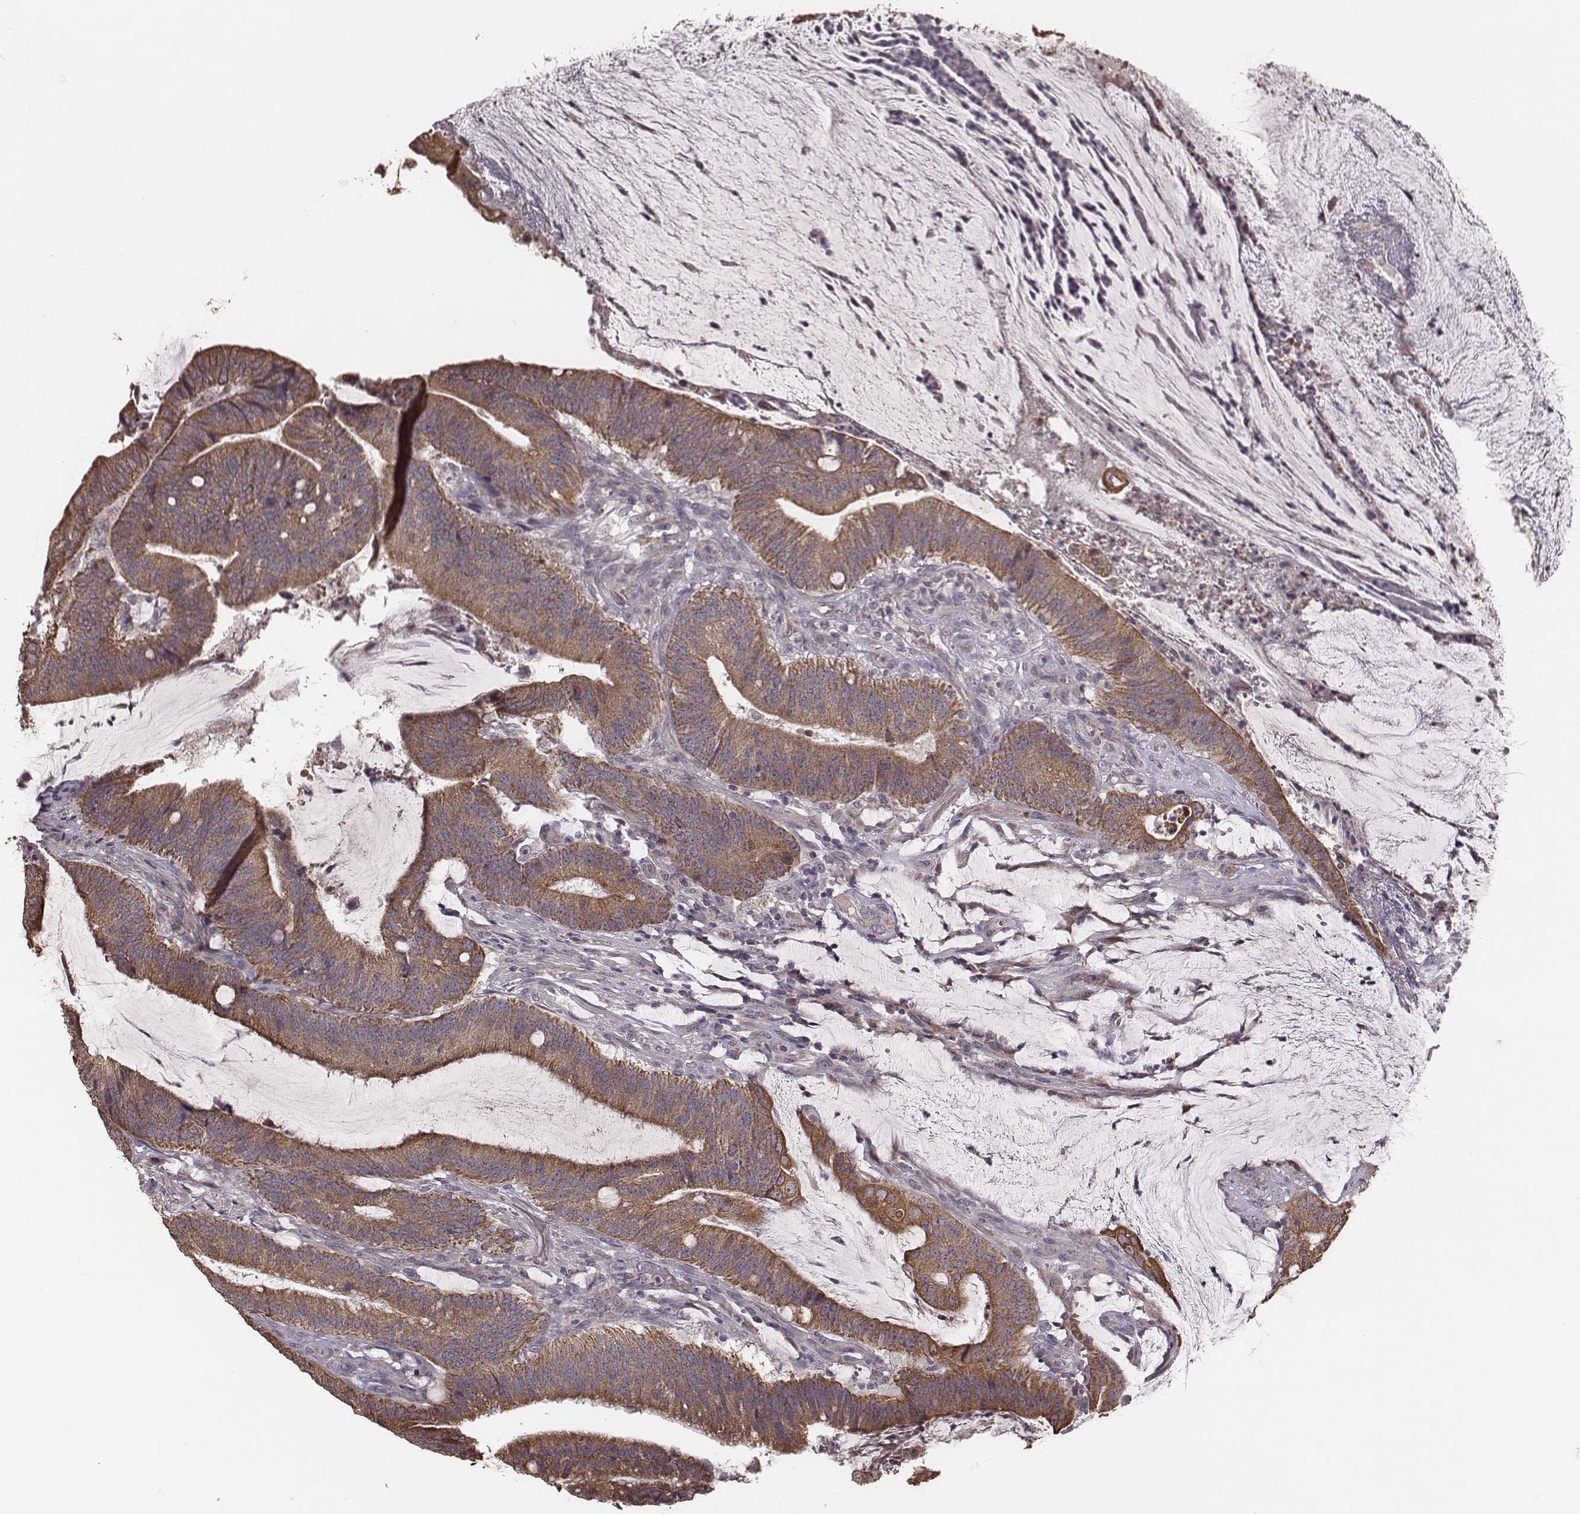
{"staining": {"intensity": "moderate", "quantity": ">75%", "location": "cytoplasmic/membranous"}, "tissue": "colorectal cancer", "cell_type": "Tumor cells", "image_type": "cancer", "snomed": [{"axis": "morphology", "description": "Adenocarcinoma, NOS"}, {"axis": "topography", "description": "Colon"}], "caption": "Colorectal adenocarcinoma stained with DAB immunohistochemistry exhibits medium levels of moderate cytoplasmic/membranous expression in about >75% of tumor cells.", "gene": "HAVCR1", "patient": {"sex": "female", "age": 43}}